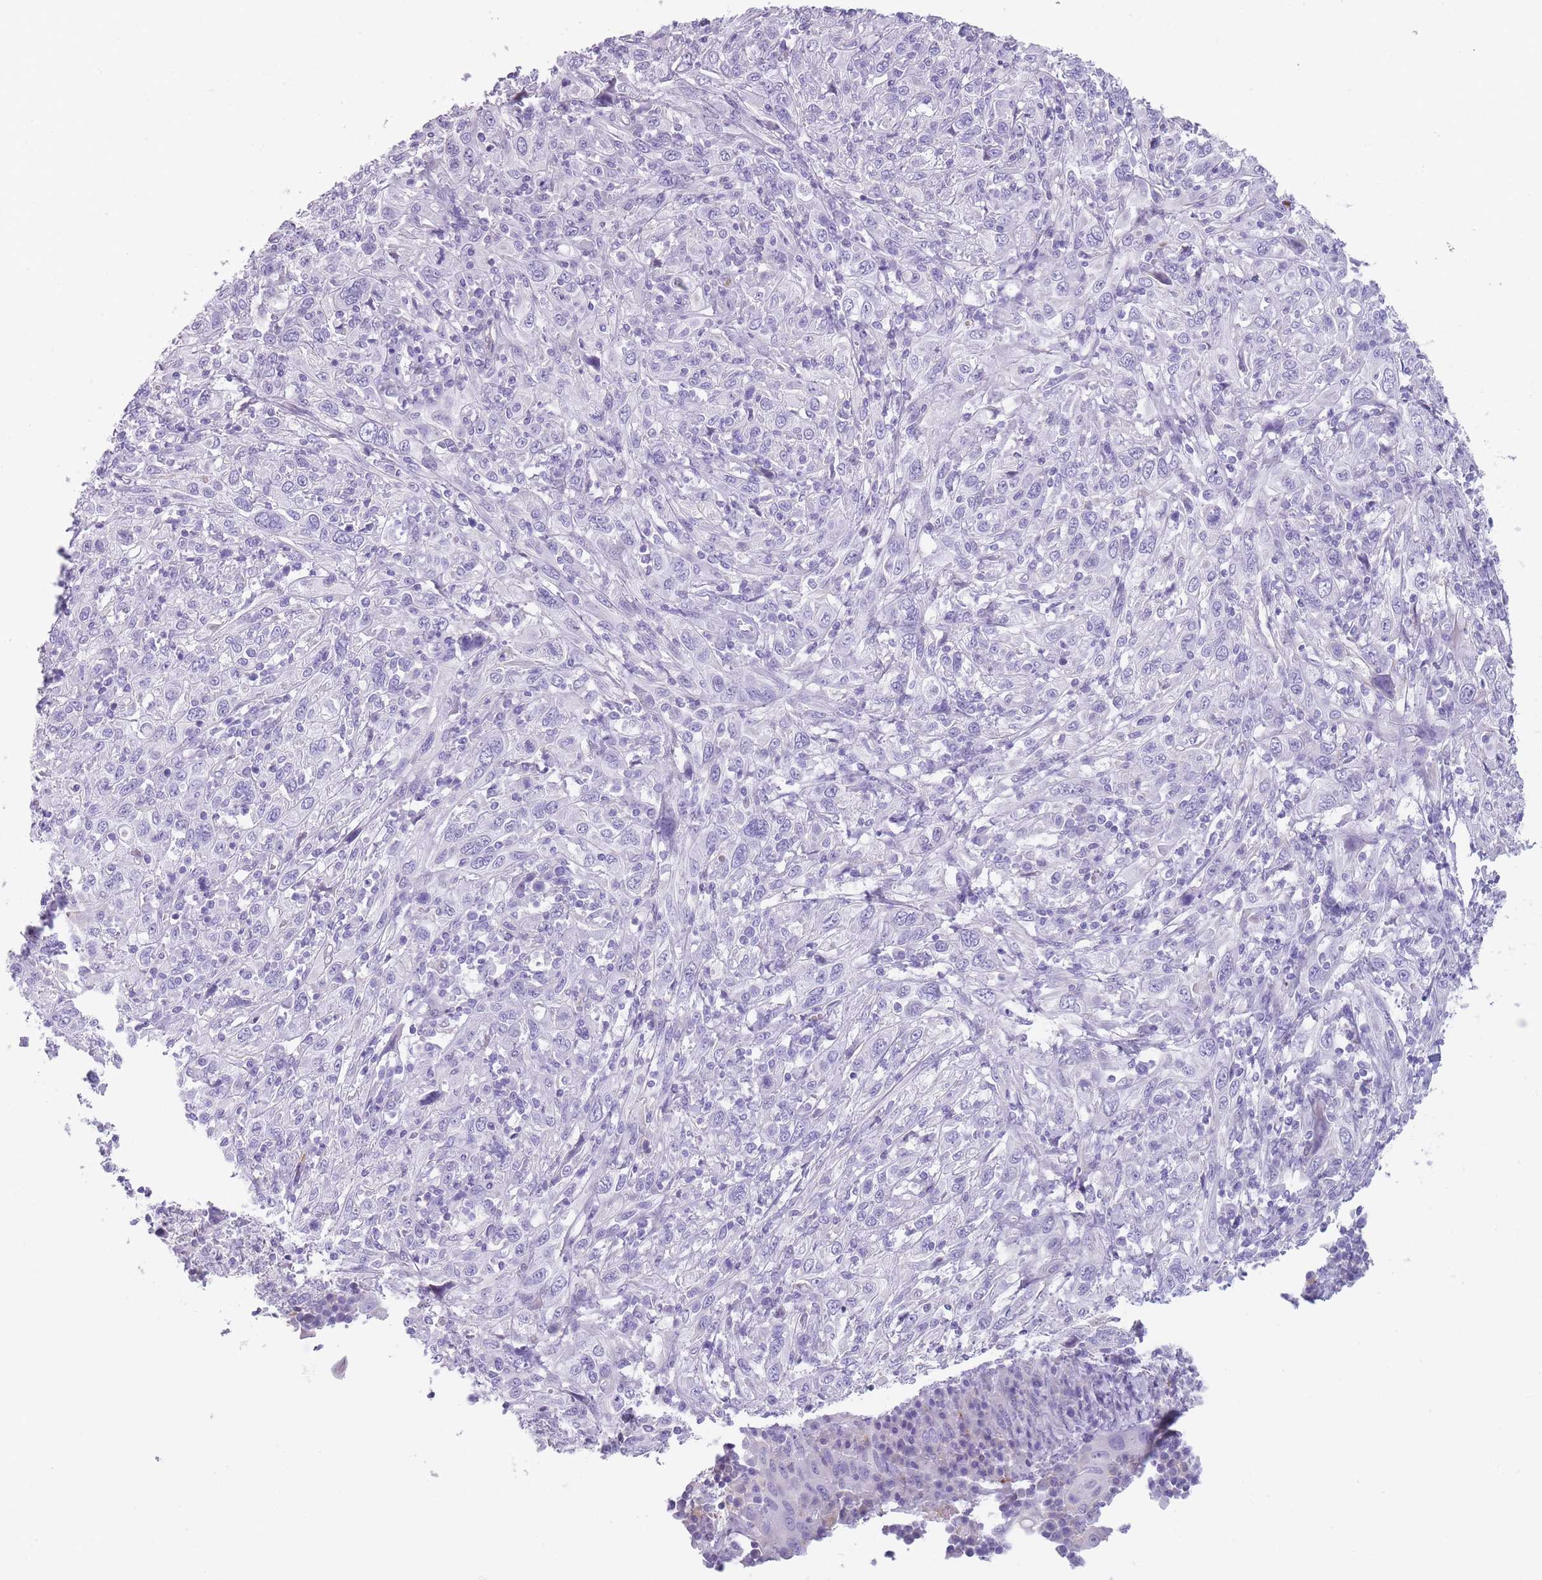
{"staining": {"intensity": "negative", "quantity": "none", "location": "none"}, "tissue": "cervical cancer", "cell_type": "Tumor cells", "image_type": "cancer", "snomed": [{"axis": "morphology", "description": "Squamous cell carcinoma, NOS"}, {"axis": "topography", "description": "Cervix"}], "caption": "This is a histopathology image of immunohistochemistry staining of cervical cancer, which shows no staining in tumor cells.", "gene": "CR1L", "patient": {"sex": "female", "age": 46}}